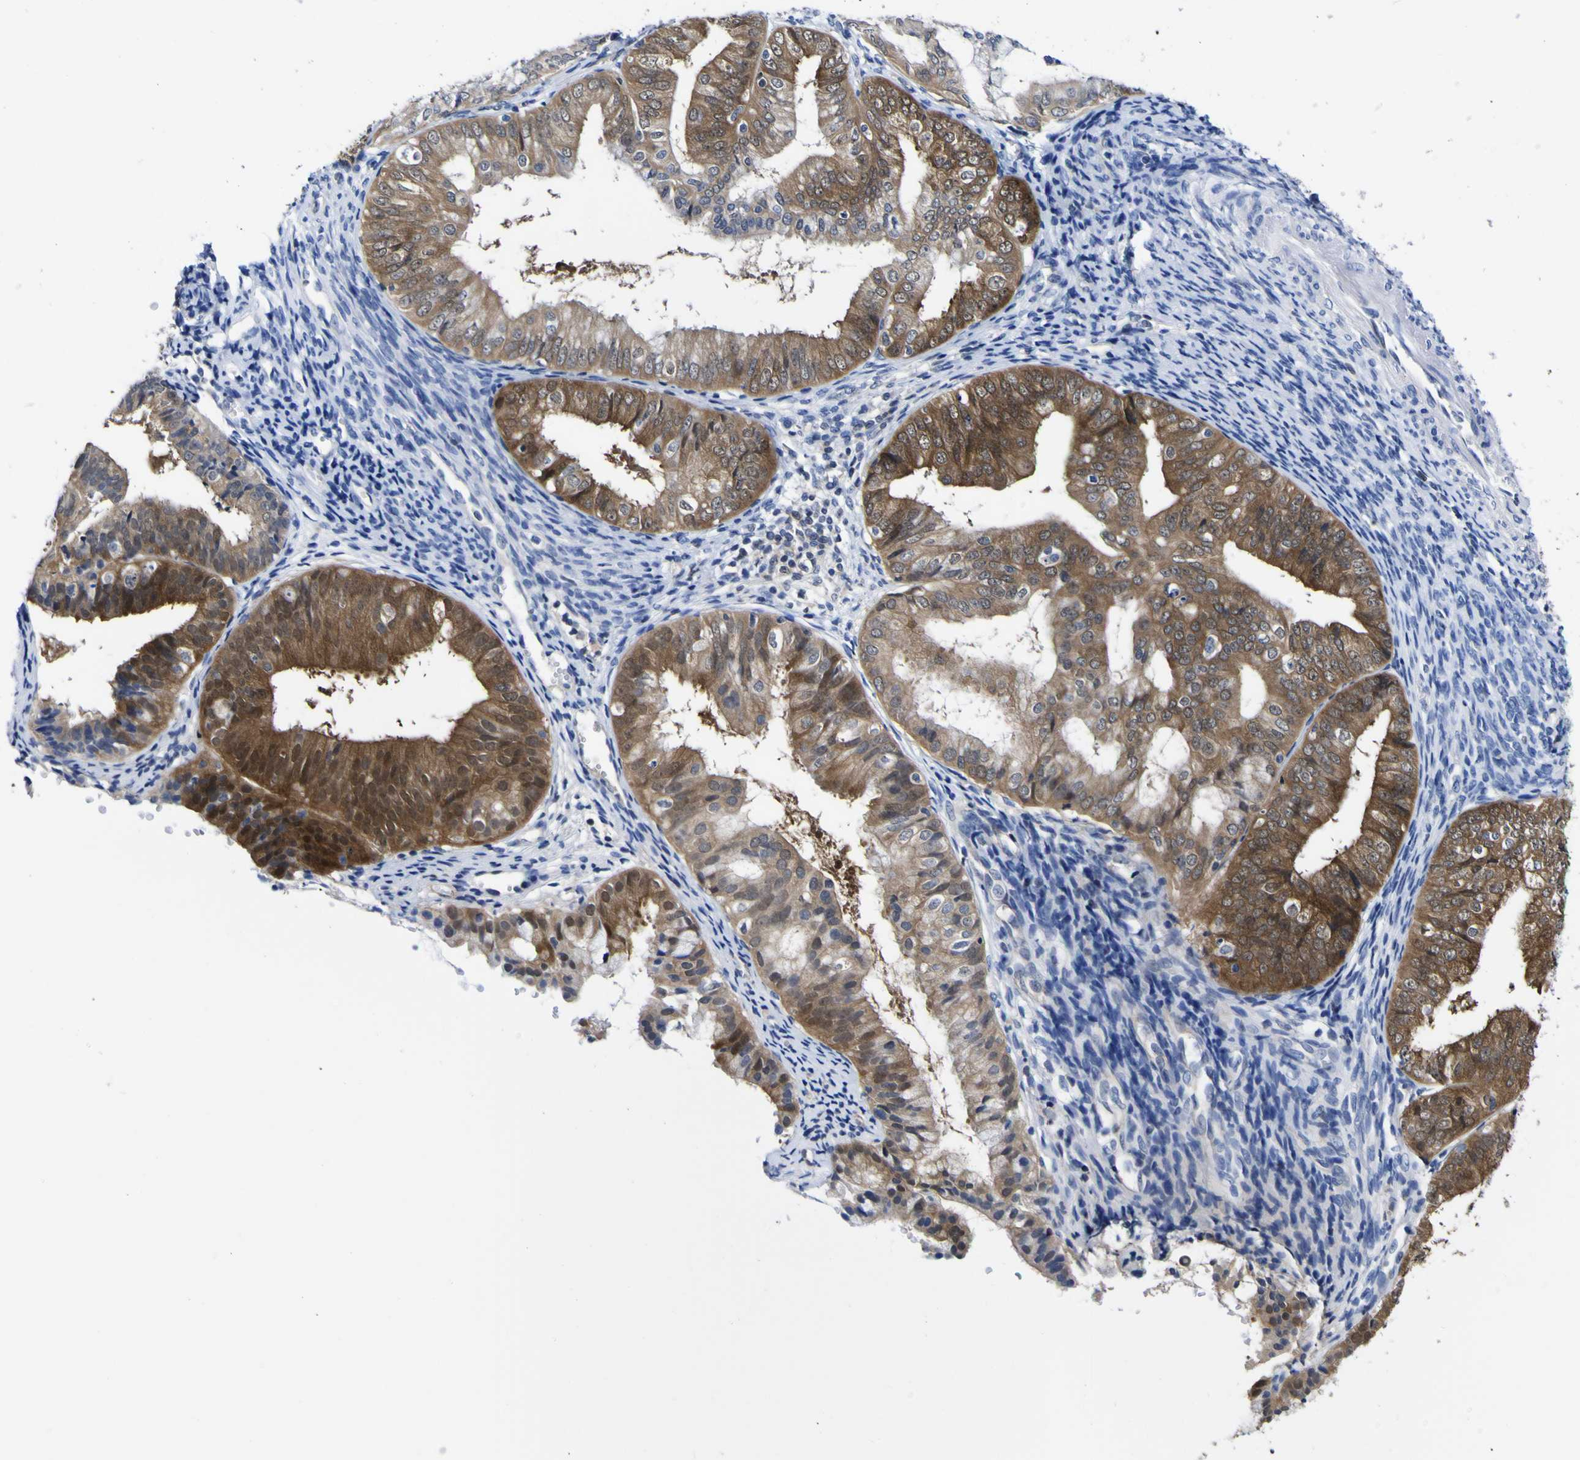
{"staining": {"intensity": "strong", "quantity": ">75%", "location": "cytoplasmic/membranous"}, "tissue": "endometrial cancer", "cell_type": "Tumor cells", "image_type": "cancer", "snomed": [{"axis": "morphology", "description": "Adenocarcinoma, NOS"}, {"axis": "topography", "description": "Endometrium"}], "caption": "A brown stain shows strong cytoplasmic/membranous positivity of a protein in endometrial cancer tumor cells.", "gene": "CASP6", "patient": {"sex": "female", "age": 63}}